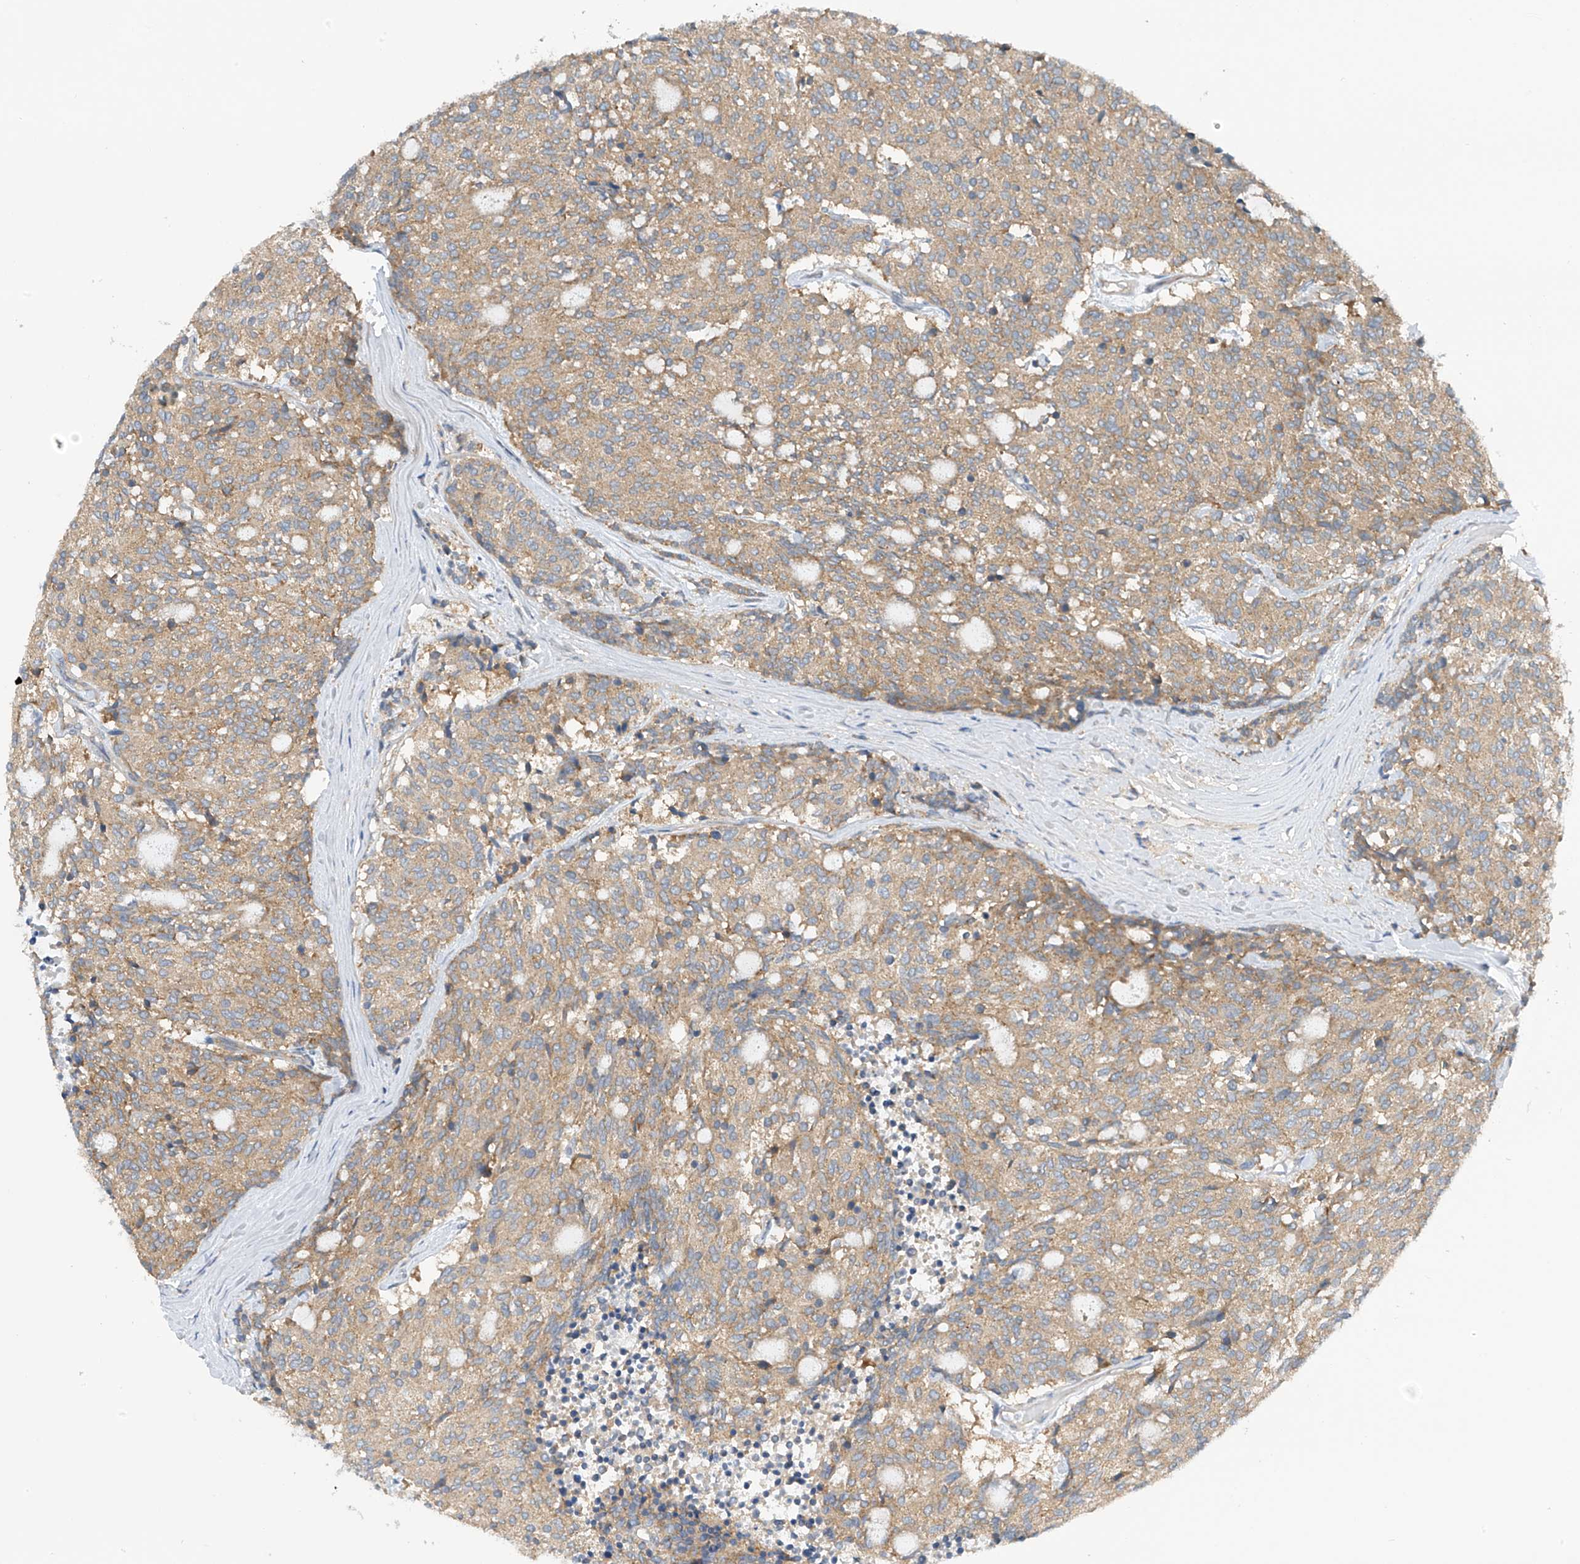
{"staining": {"intensity": "weak", "quantity": "25%-75%", "location": "cytoplasmic/membranous"}, "tissue": "carcinoid", "cell_type": "Tumor cells", "image_type": "cancer", "snomed": [{"axis": "morphology", "description": "Carcinoid, malignant, NOS"}, {"axis": "topography", "description": "Pancreas"}], "caption": "Immunohistochemistry (DAB) staining of human malignant carcinoid displays weak cytoplasmic/membranous protein expression in approximately 25%-75% of tumor cells.", "gene": "REPS1", "patient": {"sex": "female", "age": 54}}